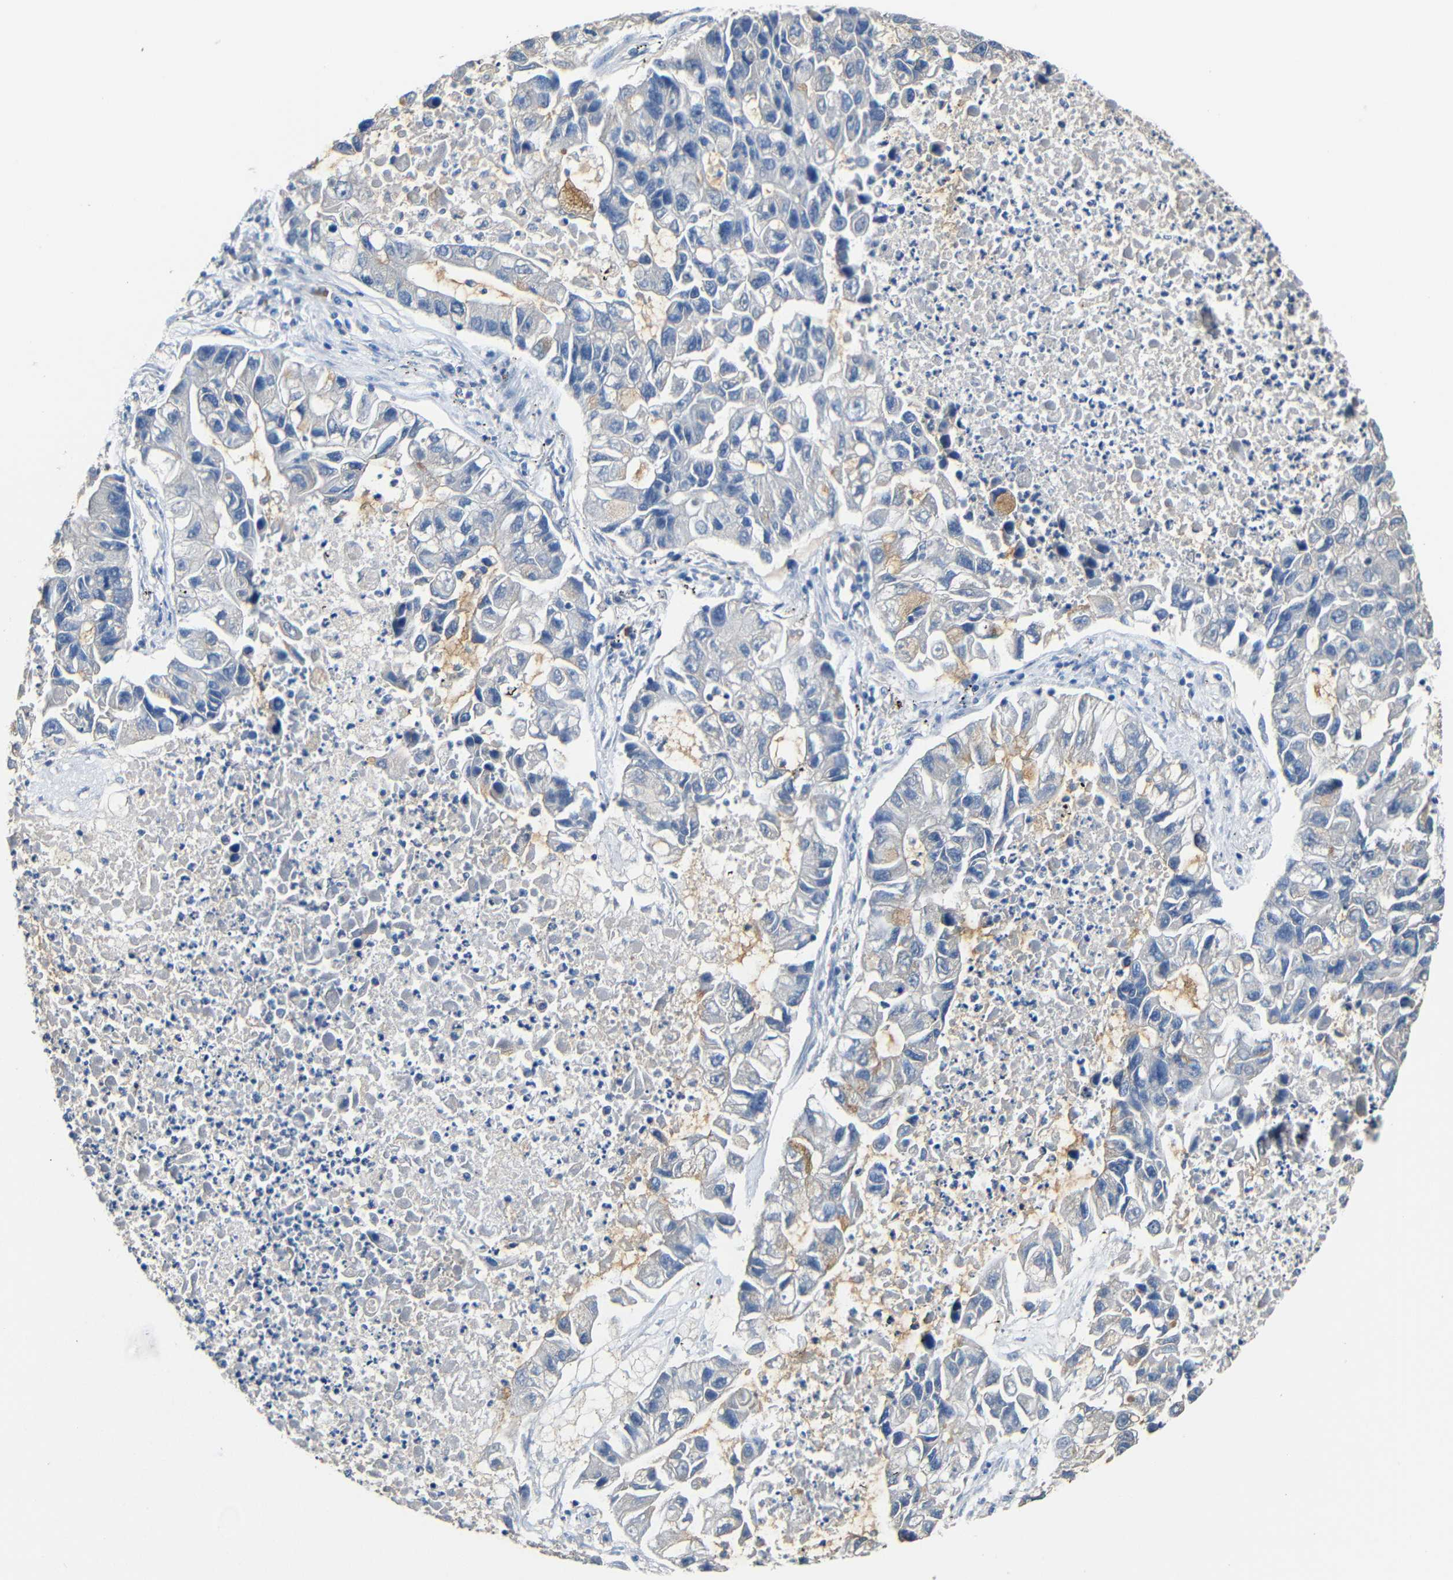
{"staining": {"intensity": "negative", "quantity": "none", "location": "none"}, "tissue": "lung cancer", "cell_type": "Tumor cells", "image_type": "cancer", "snomed": [{"axis": "morphology", "description": "Adenocarcinoma, NOS"}, {"axis": "topography", "description": "Lung"}], "caption": "Immunohistochemistry (IHC) of lung adenocarcinoma exhibits no staining in tumor cells. Nuclei are stained in blue.", "gene": "ACKR2", "patient": {"sex": "female", "age": 51}}